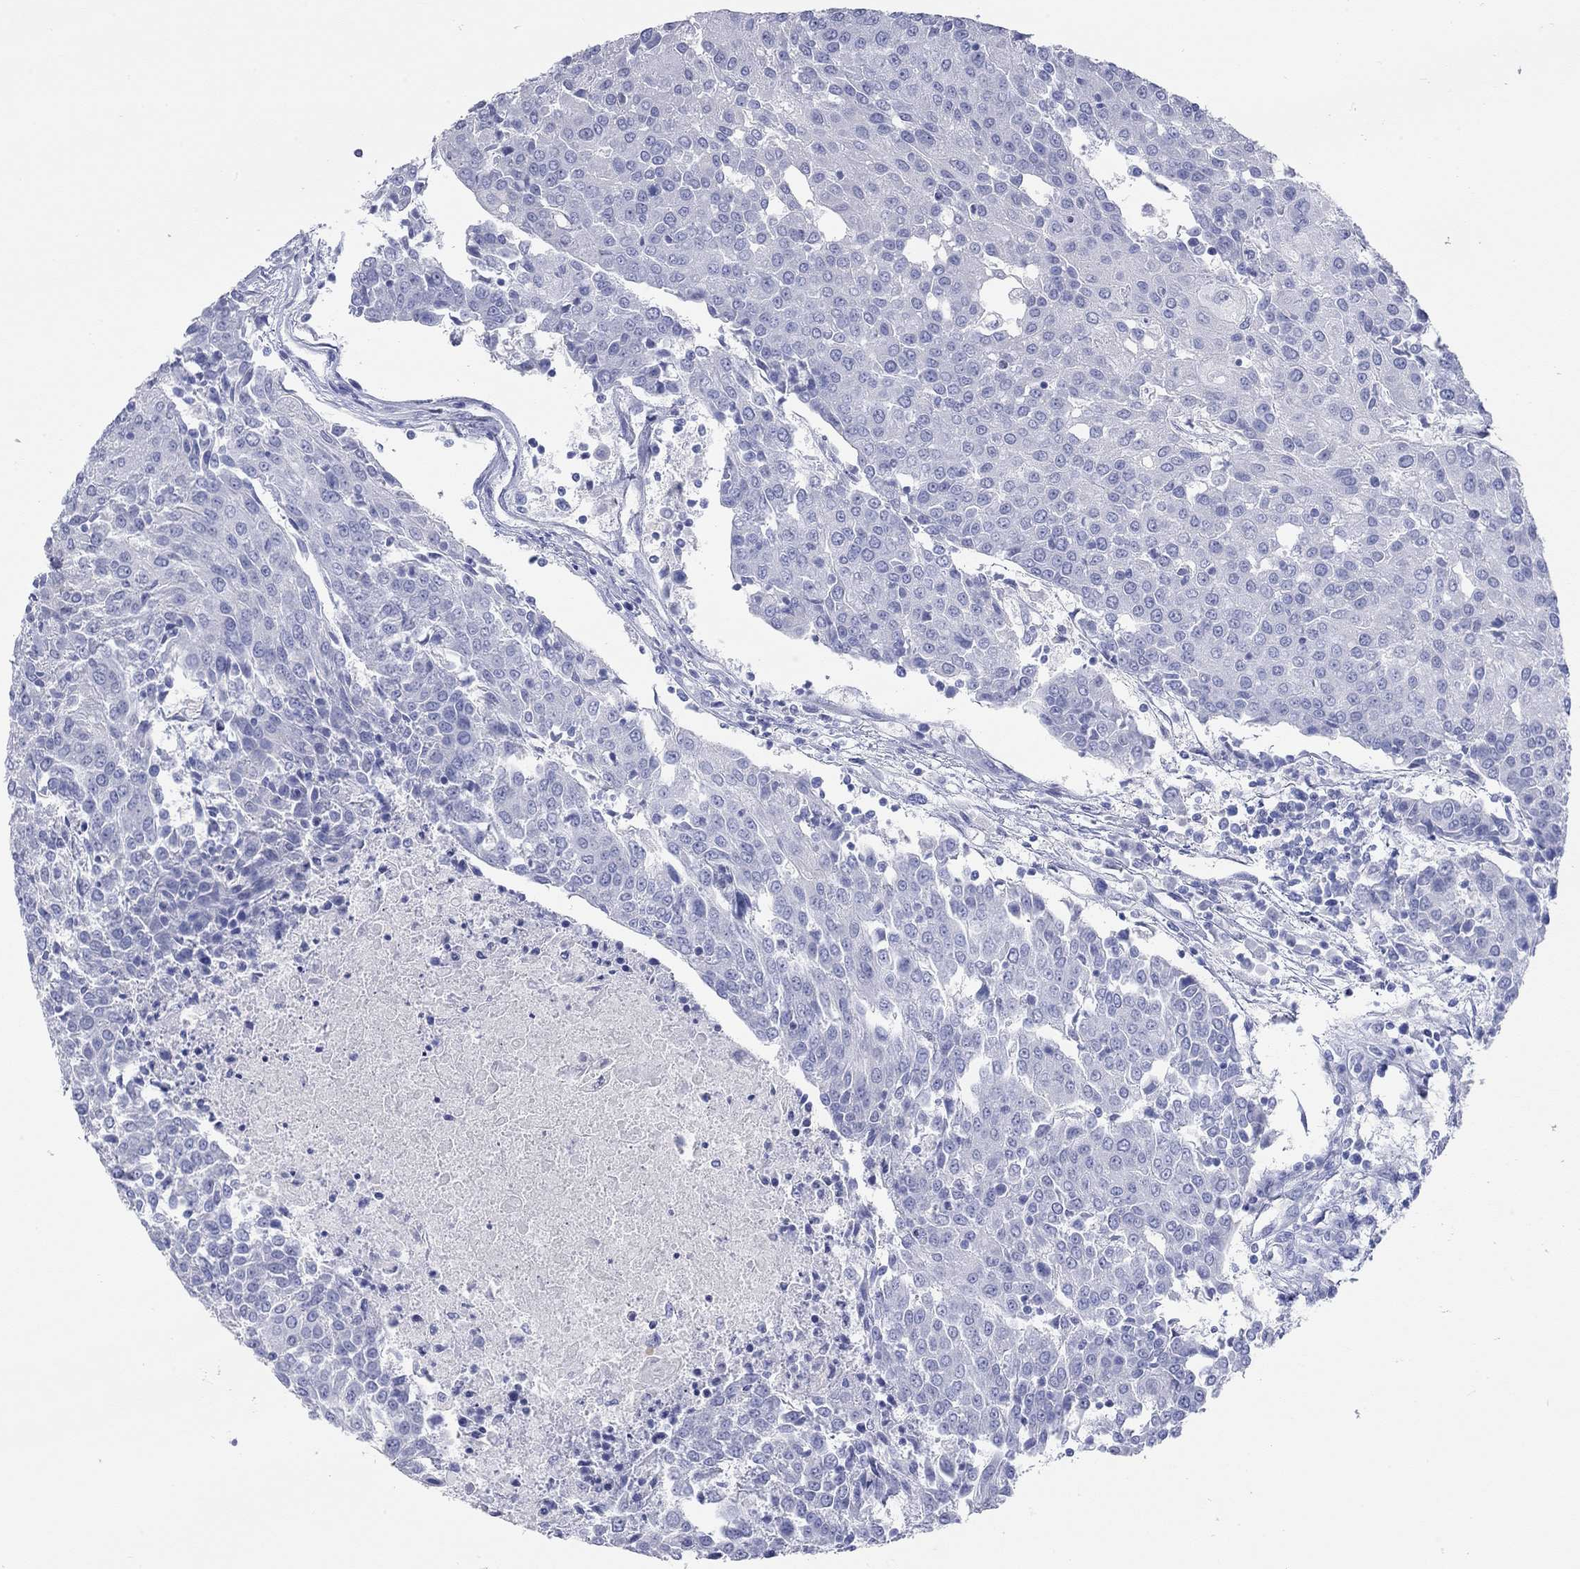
{"staining": {"intensity": "negative", "quantity": "none", "location": "none"}, "tissue": "urothelial cancer", "cell_type": "Tumor cells", "image_type": "cancer", "snomed": [{"axis": "morphology", "description": "Urothelial carcinoma, High grade"}, {"axis": "topography", "description": "Urinary bladder"}], "caption": "The image shows no staining of tumor cells in high-grade urothelial carcinoma.", "gene": "SPATA9", "patient": {"sex": "female", "age": 85}}